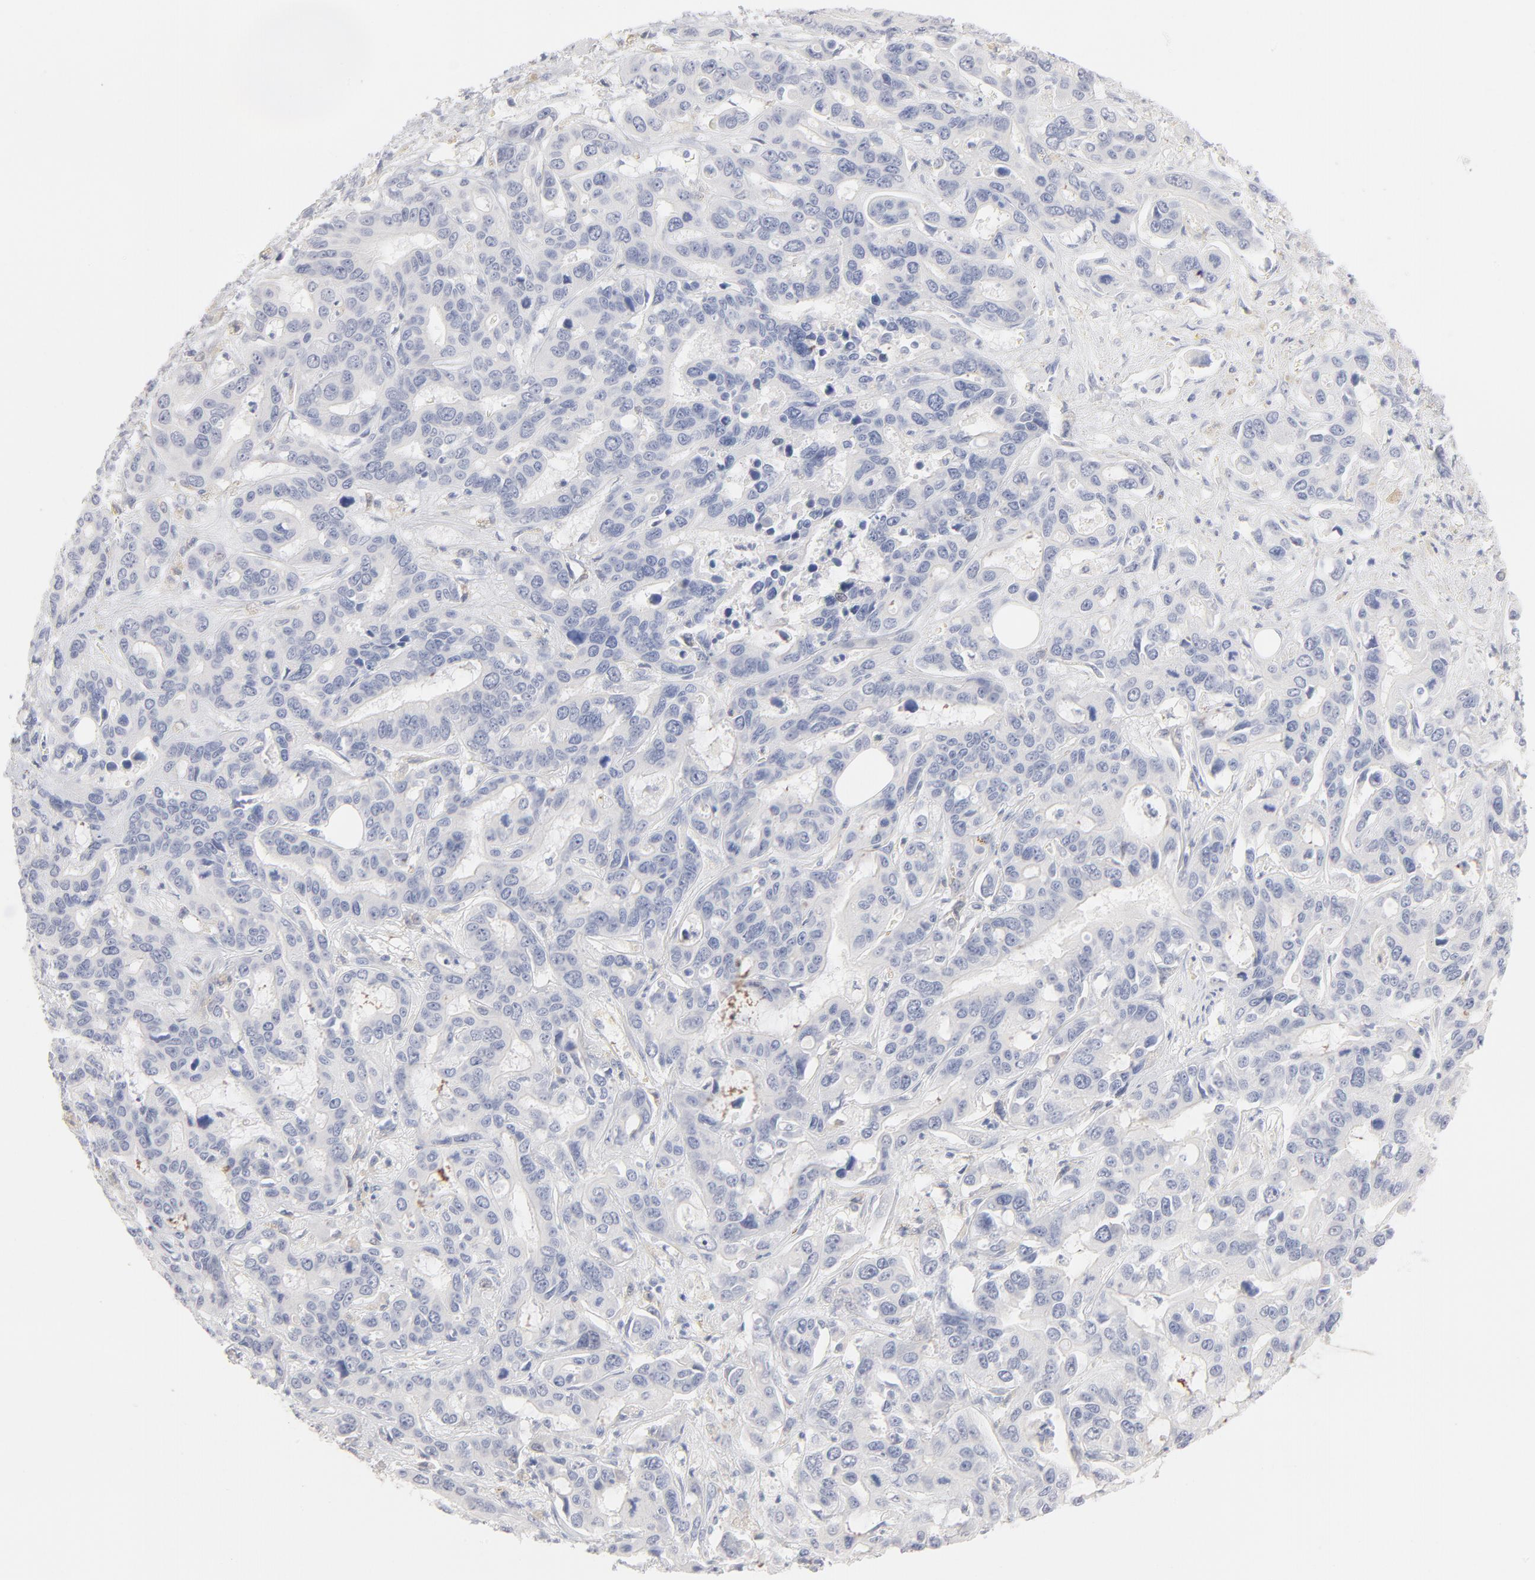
{"staining": {"intensity": "weak", "quantity": "<25%", "location": "cytoplasmic/membranous"}, "tissue": "liver cancer", "cell_type": "Tumor cells", "image_type": "cancer", "snomed": [{"axis": "morphology", "description": "Cholangiocarcinoma"}, {"axis": "topography", "description": "Liver"}], "caption": "IHC photomicrograph of neoplastic tissue: liver cancer stained with DAB reveals no significant protein expression in tumor cells.", "gene": "ONECUT1", "patient": {"sex": "female", "age": 65}}